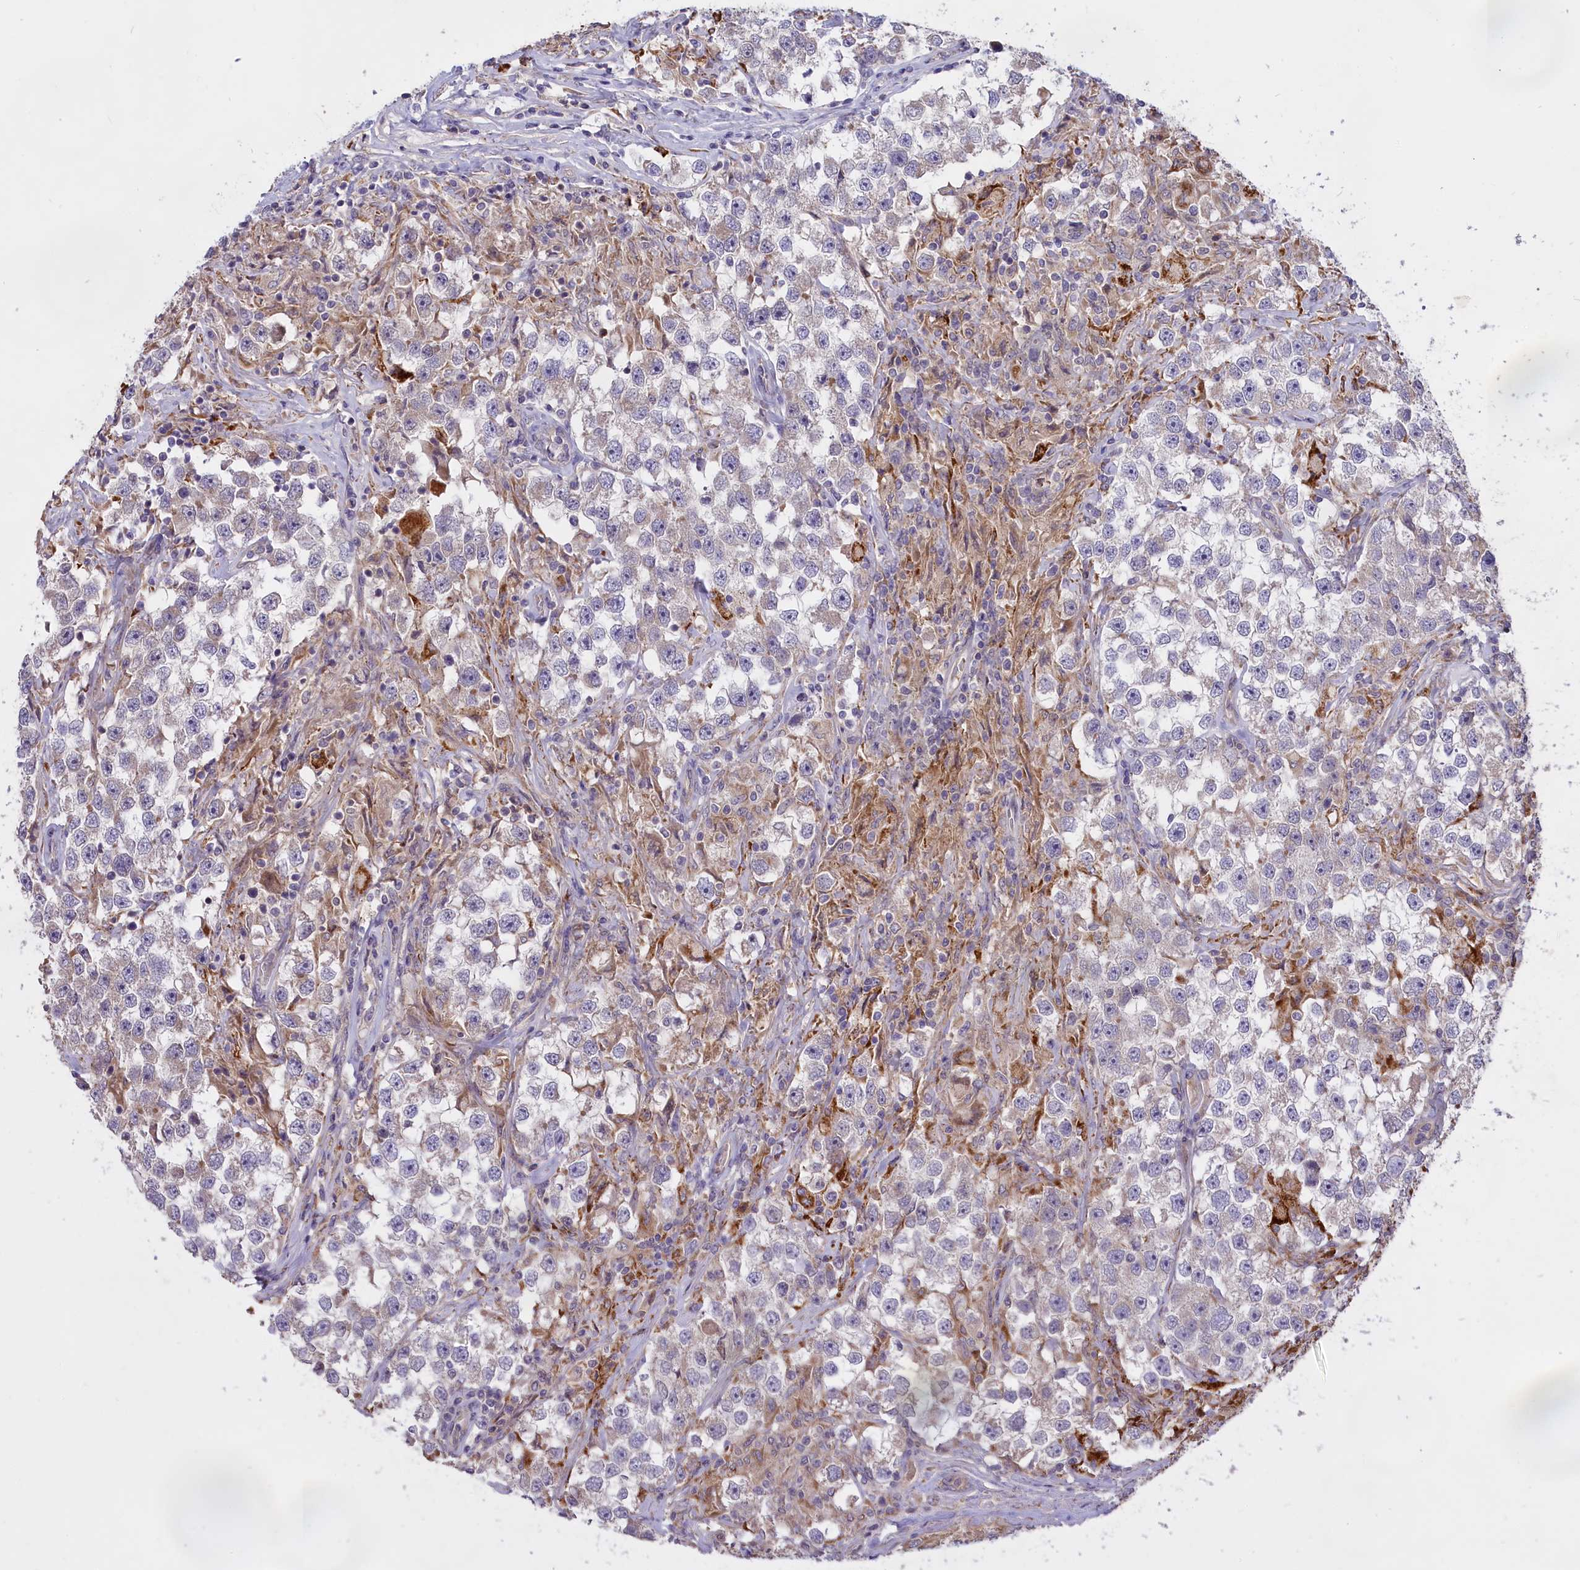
{"staining": {"intensity": "negative", "quantity": "none", "location": "none"}, "tissue": "testis cancer", "cell_type": "Tumor cells", "image_type": "cancer", "snomed": [{"axis": "morphology", "description": "Seminoma, NOS"}, {"axis": "topography", "description": "Testis"}], "caption": "Tumor cells are negative for protein expression in human testis cancer (seminoma).", "gene": "MEMO1", "patient": {"sex": "male", "age": 46}}